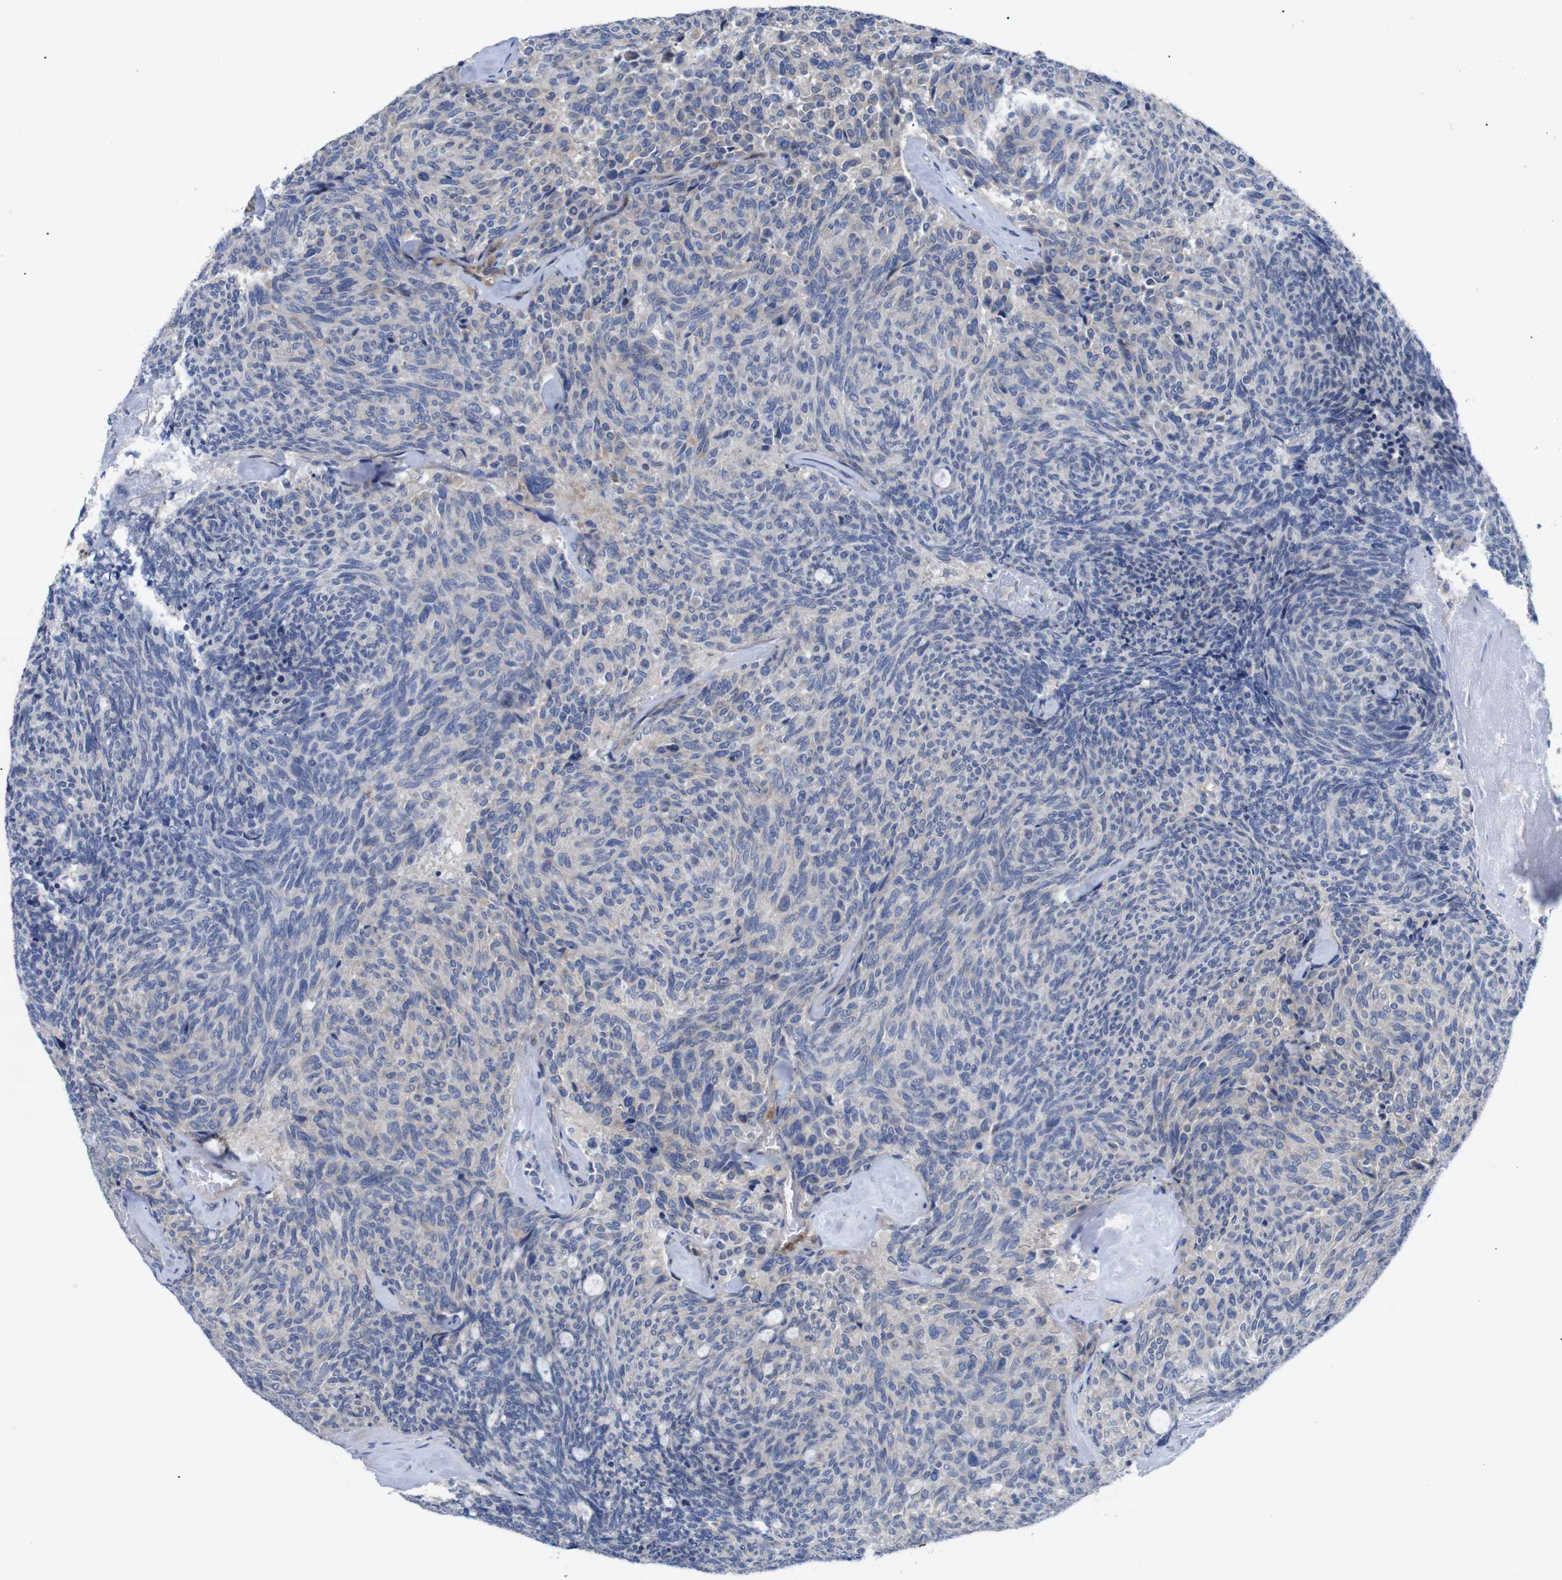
{"staining": {"intensity": "weak", "quantity": "<25%", "location": "cytoplasmic/membranous"}, "tissue": "carcinoid", "cell_type": "Tumor cells", "image_type": "cancer", "snomed": [{"axis": "morphology", "description": "Carcinoid, malignant, NOS"}, {"axis": "topography", "description": "Pancreas"}], "caption": "This is an IHC histopathology image of carcinoid. There is no expression in tumor cells.", "gene": "USH1C", "patient": {"sex": "female", "age": 54}}